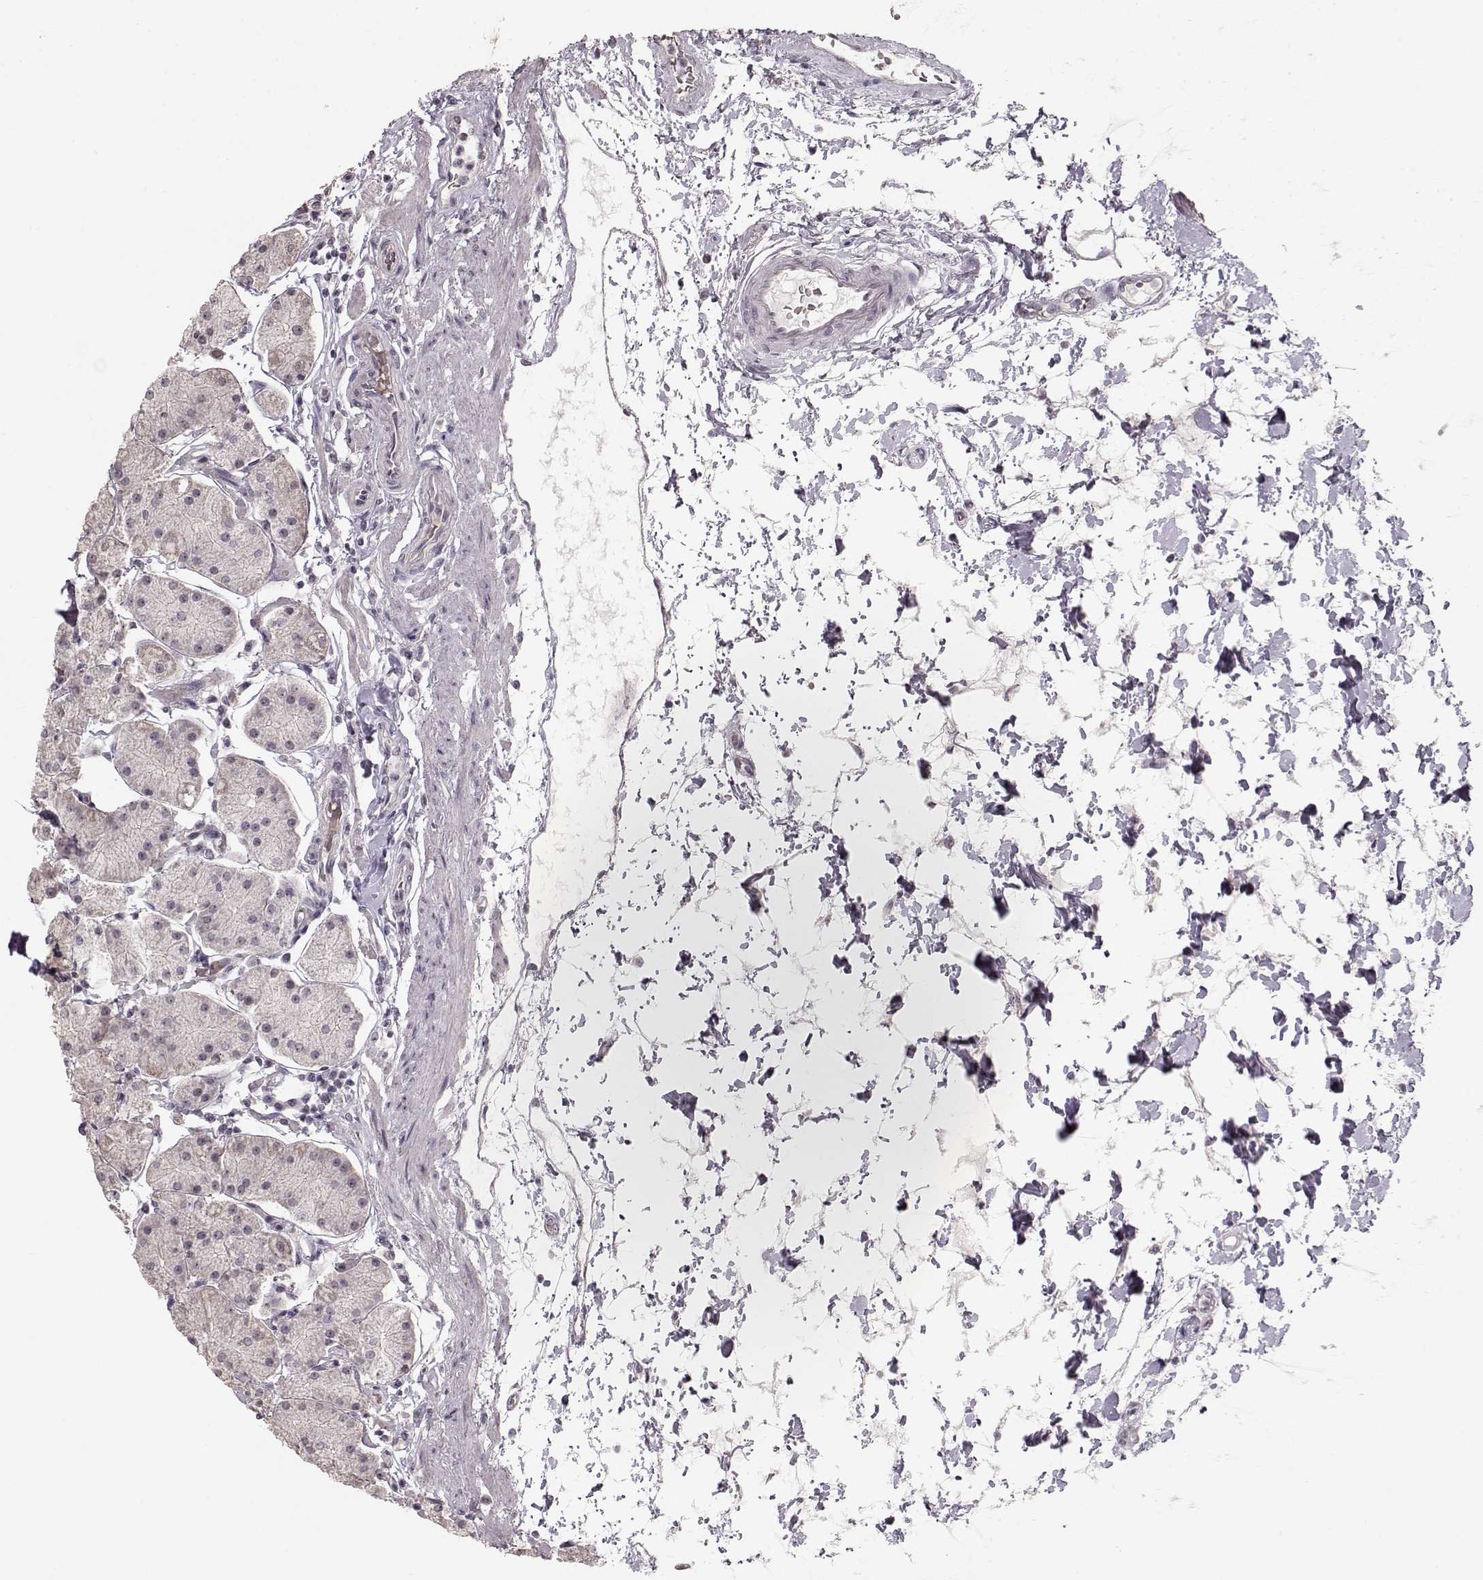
{"staining": {"intensity": "negative", "quantity": "none", "location": "none"}, "tissue": "stomach", "cell_type": "Glandular cells", "image_type": "normal", "snomed": [{"axis": "morphology", "description": "Normal tissue, NOS"}, {"axis": "topography", "description": "Stomach"}], "caption": "Histopathology image shows no protein expression in glandular cells of normal stomach.", "gene": "PCP4", "patient": {"sex": "male", "age": 54}}